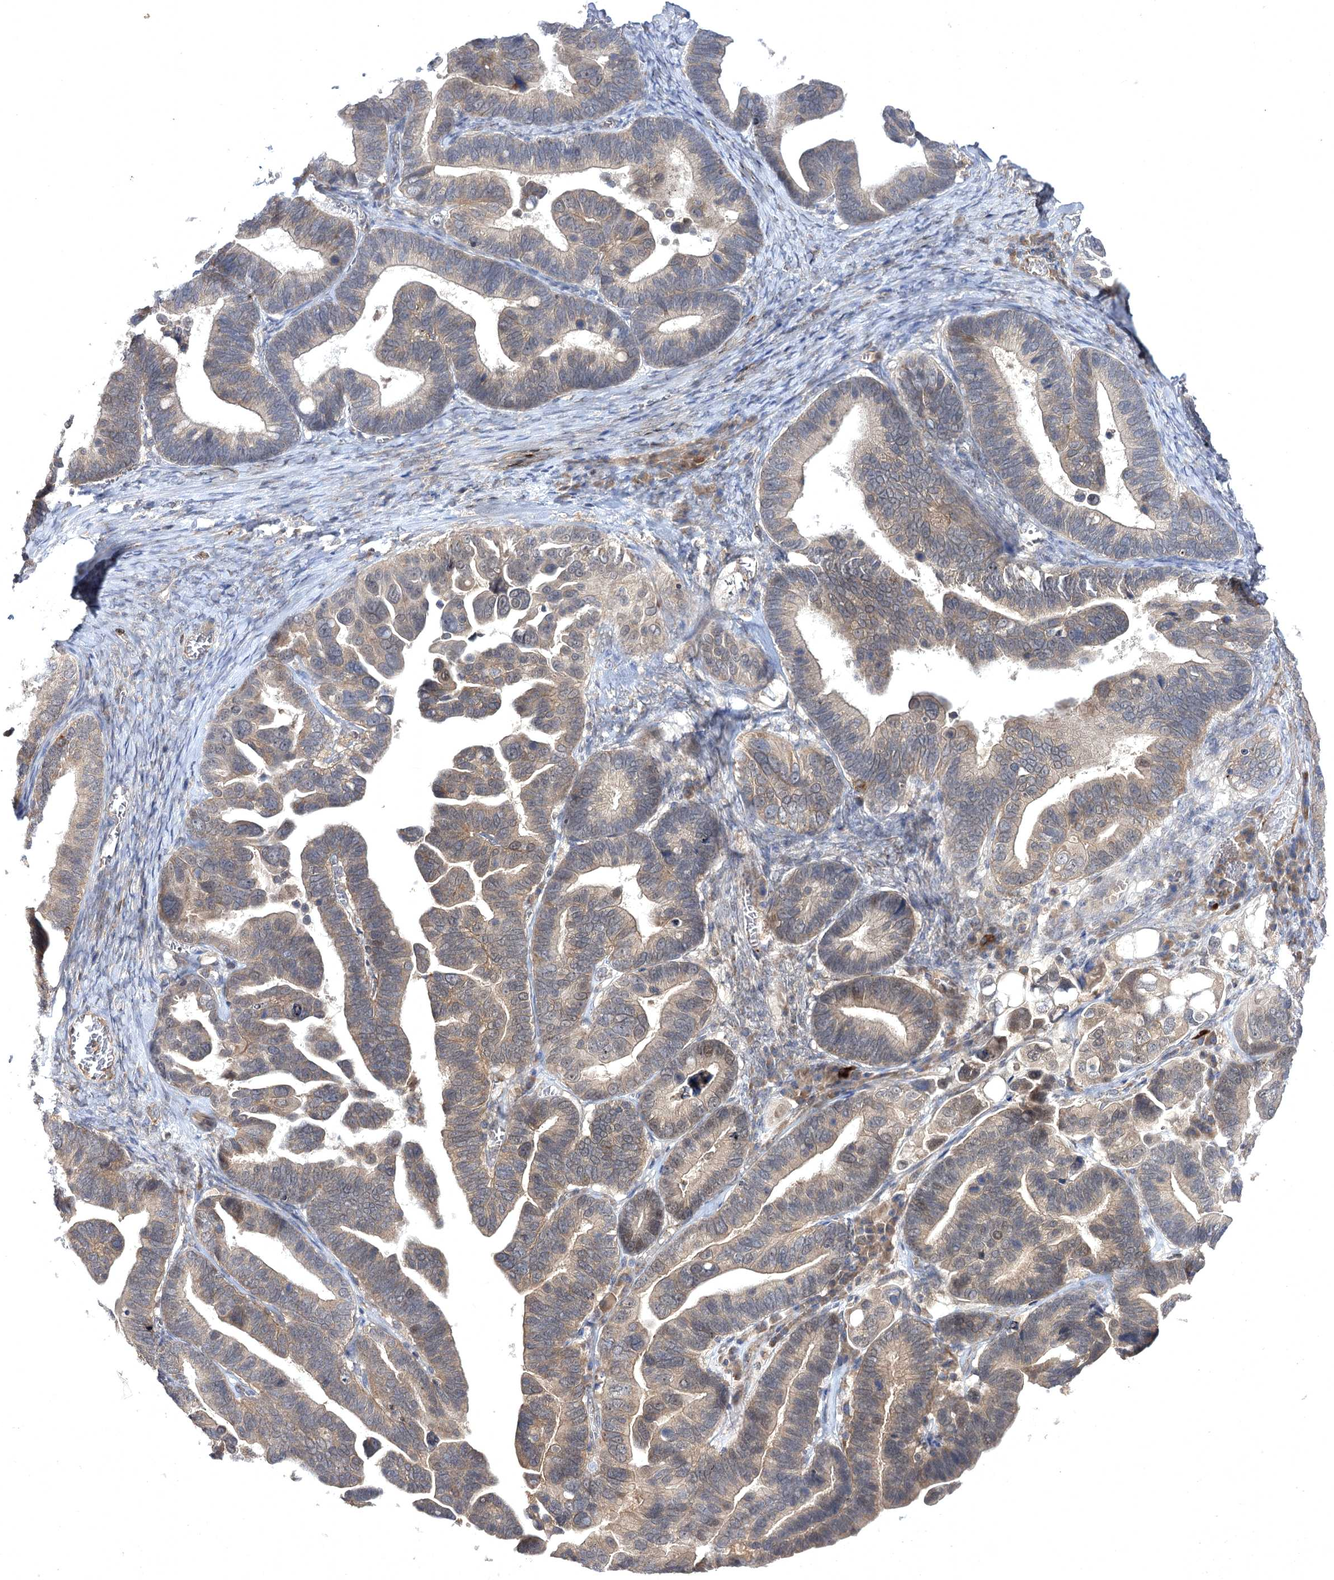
{"staining": {"intensity": "weak", "quantity": "25%-75%", "location": "cytoplasmic/membranous"}, "tissue": "ovarian cancer", "cell_type": "Tumor cells", "image_type": "cancer", "snomed": [{"axis": "morphology", "description": "Cystadenocarcinoma, serous, NOS"}, {"axis": "topography", "description": "Ovary"}], "caption": "A photomicrograph of ovarian cancer stained for a protein demonstrates weak cytoplasmic/membranous brown staining in tumor cells.", "gene": "BCR", "patient": {"sex": "female", "age": 56}}